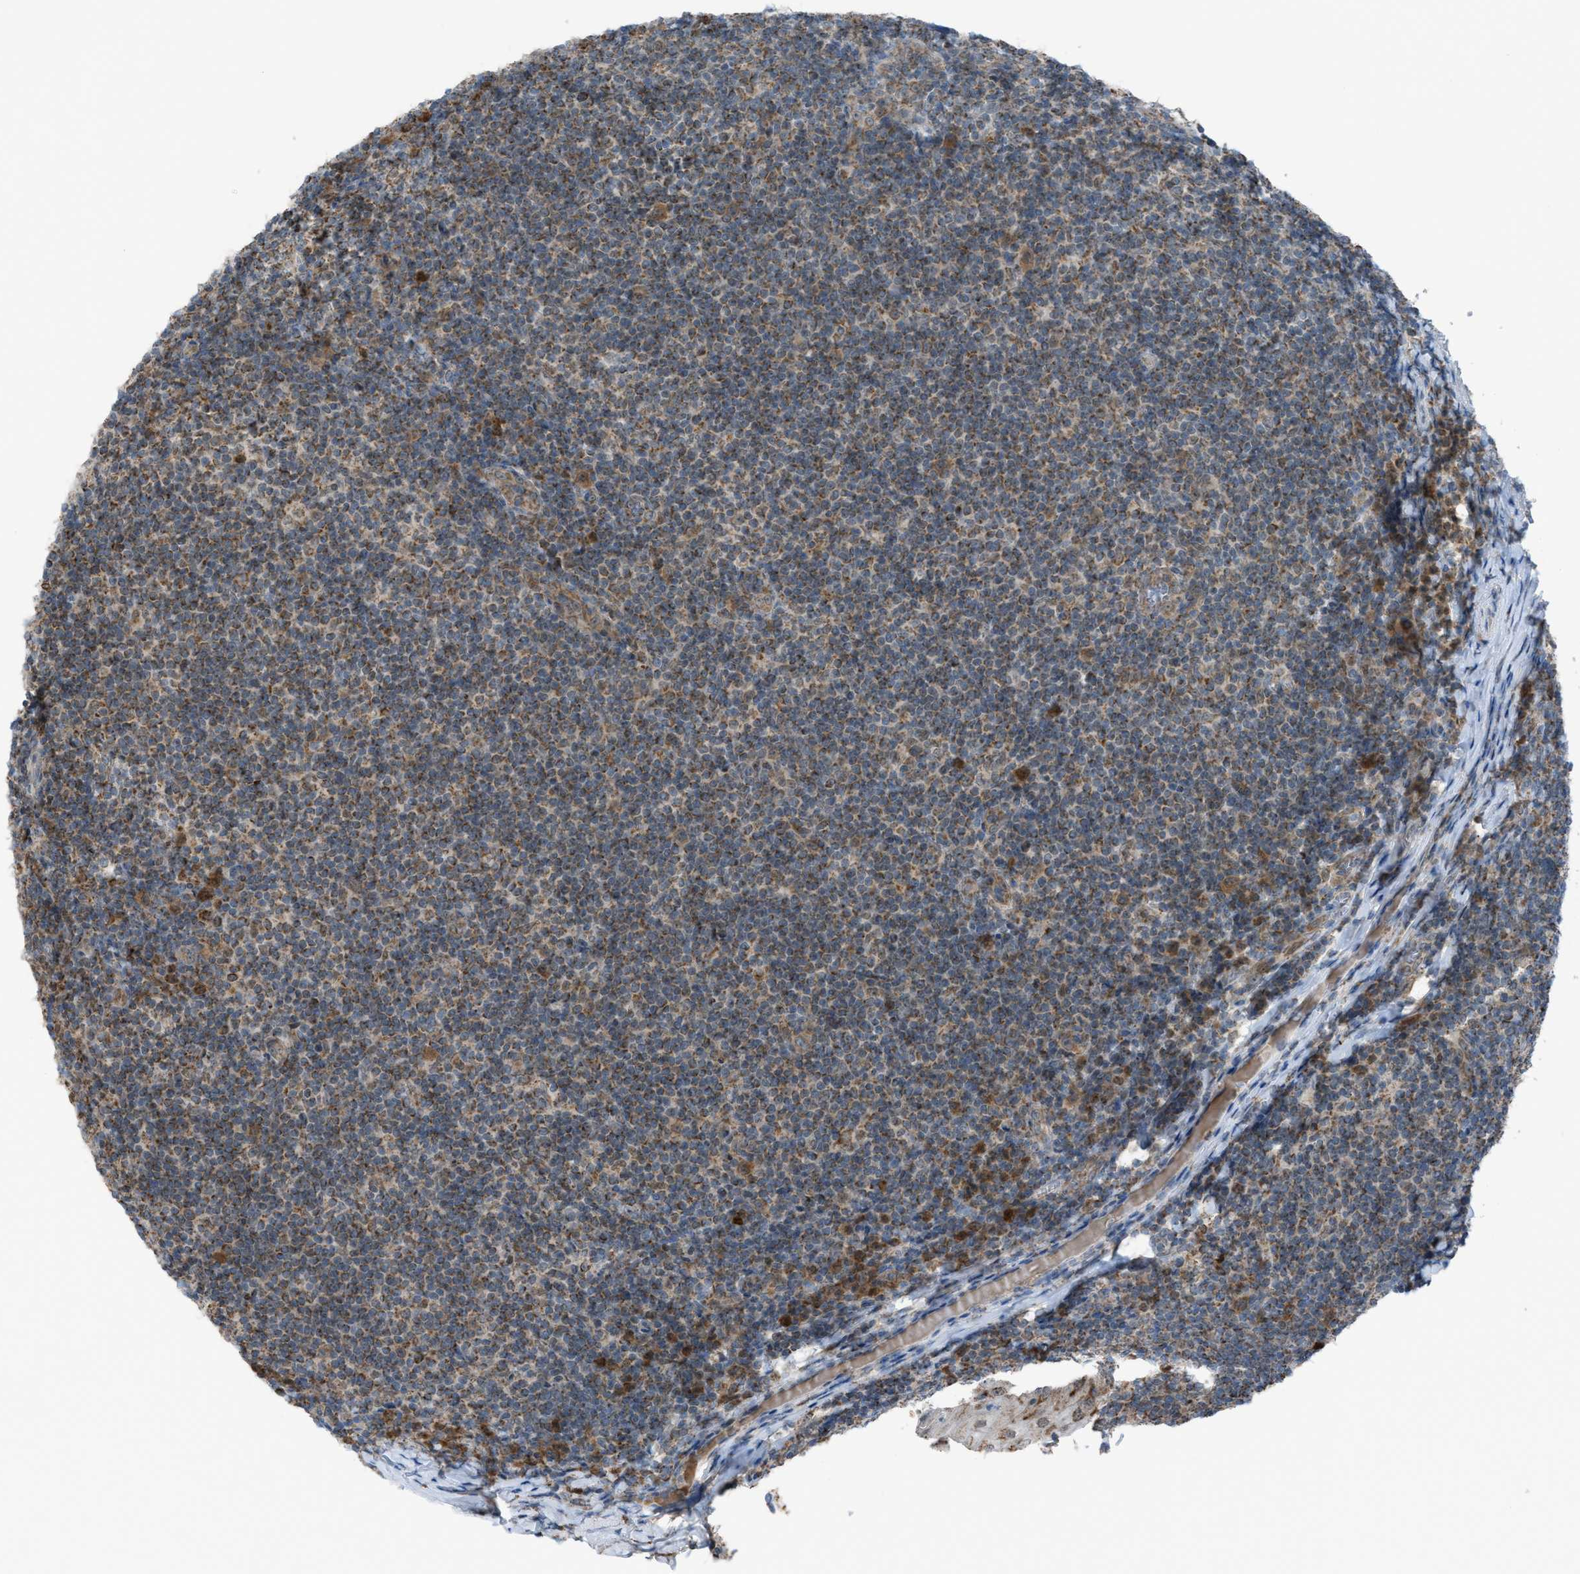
{"staining": {"intensity": "moderate", "quantity": ">75%", "location": "cytoplasmic/membranous"}, "tissue": "tonsil", "cell_type": "Germinal center cells", "image_type": "normal", "snomed": [{"axis": "morphology", "description": "Normal tissue, NOS"}, {"axis": "topography", "description": "Tonsil"}], "caption": "This image shows immunohistochemistry (IHC) staining of normal human tonsil, with medium moderate cytoplasmic/membranous staining in approximately >75% of germinal center cells.", "gene": "SRM", "patient": {"sex": "male", "age": 37}}